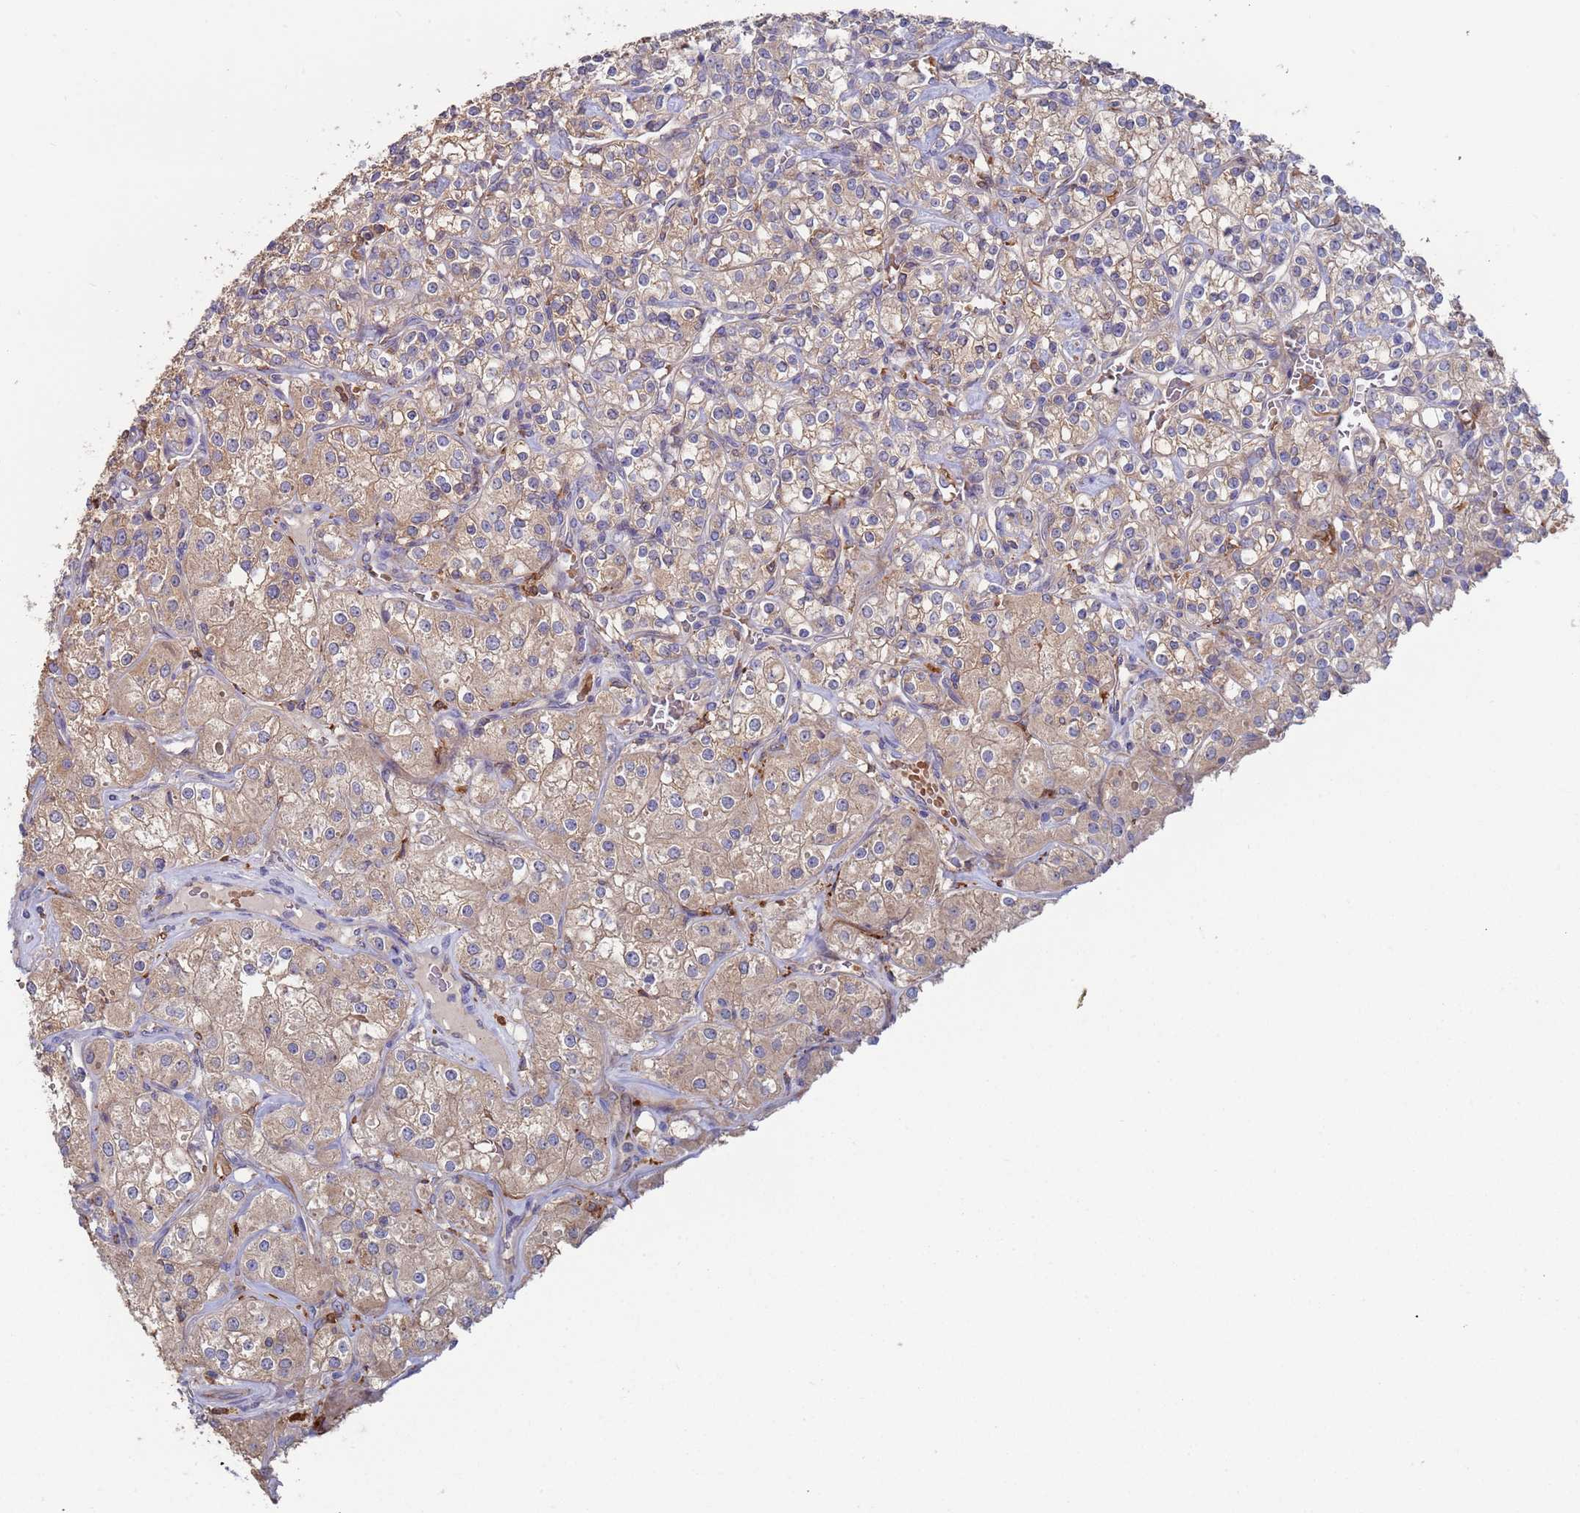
{"staining": {"intensity": "weak", "quantity": ">75%", "location": "cytoplasmic/membranous"}, "tissue": "renal cancer", "cell_type": "Tumor cells", "image_type": "cancer", "snomed": [{"axis": "morphology", "description": "Adenocarcinoma, NOS"}, {"axis": "topography", "description": "Kidney"}], "caption": "Renal cancer was stained to show a protein in brown. There is low levels of weak cytoplasmic/membranous positivity in about >75% of tumor cells. The staining was performed using DAB (3,3'-diaminobenzidine), with brown indicating positive protein expression. Nuclei are stained blue with hematoxylin.", "gene": "MALRD1", "patient": {"sex": "male", "age": 77}}